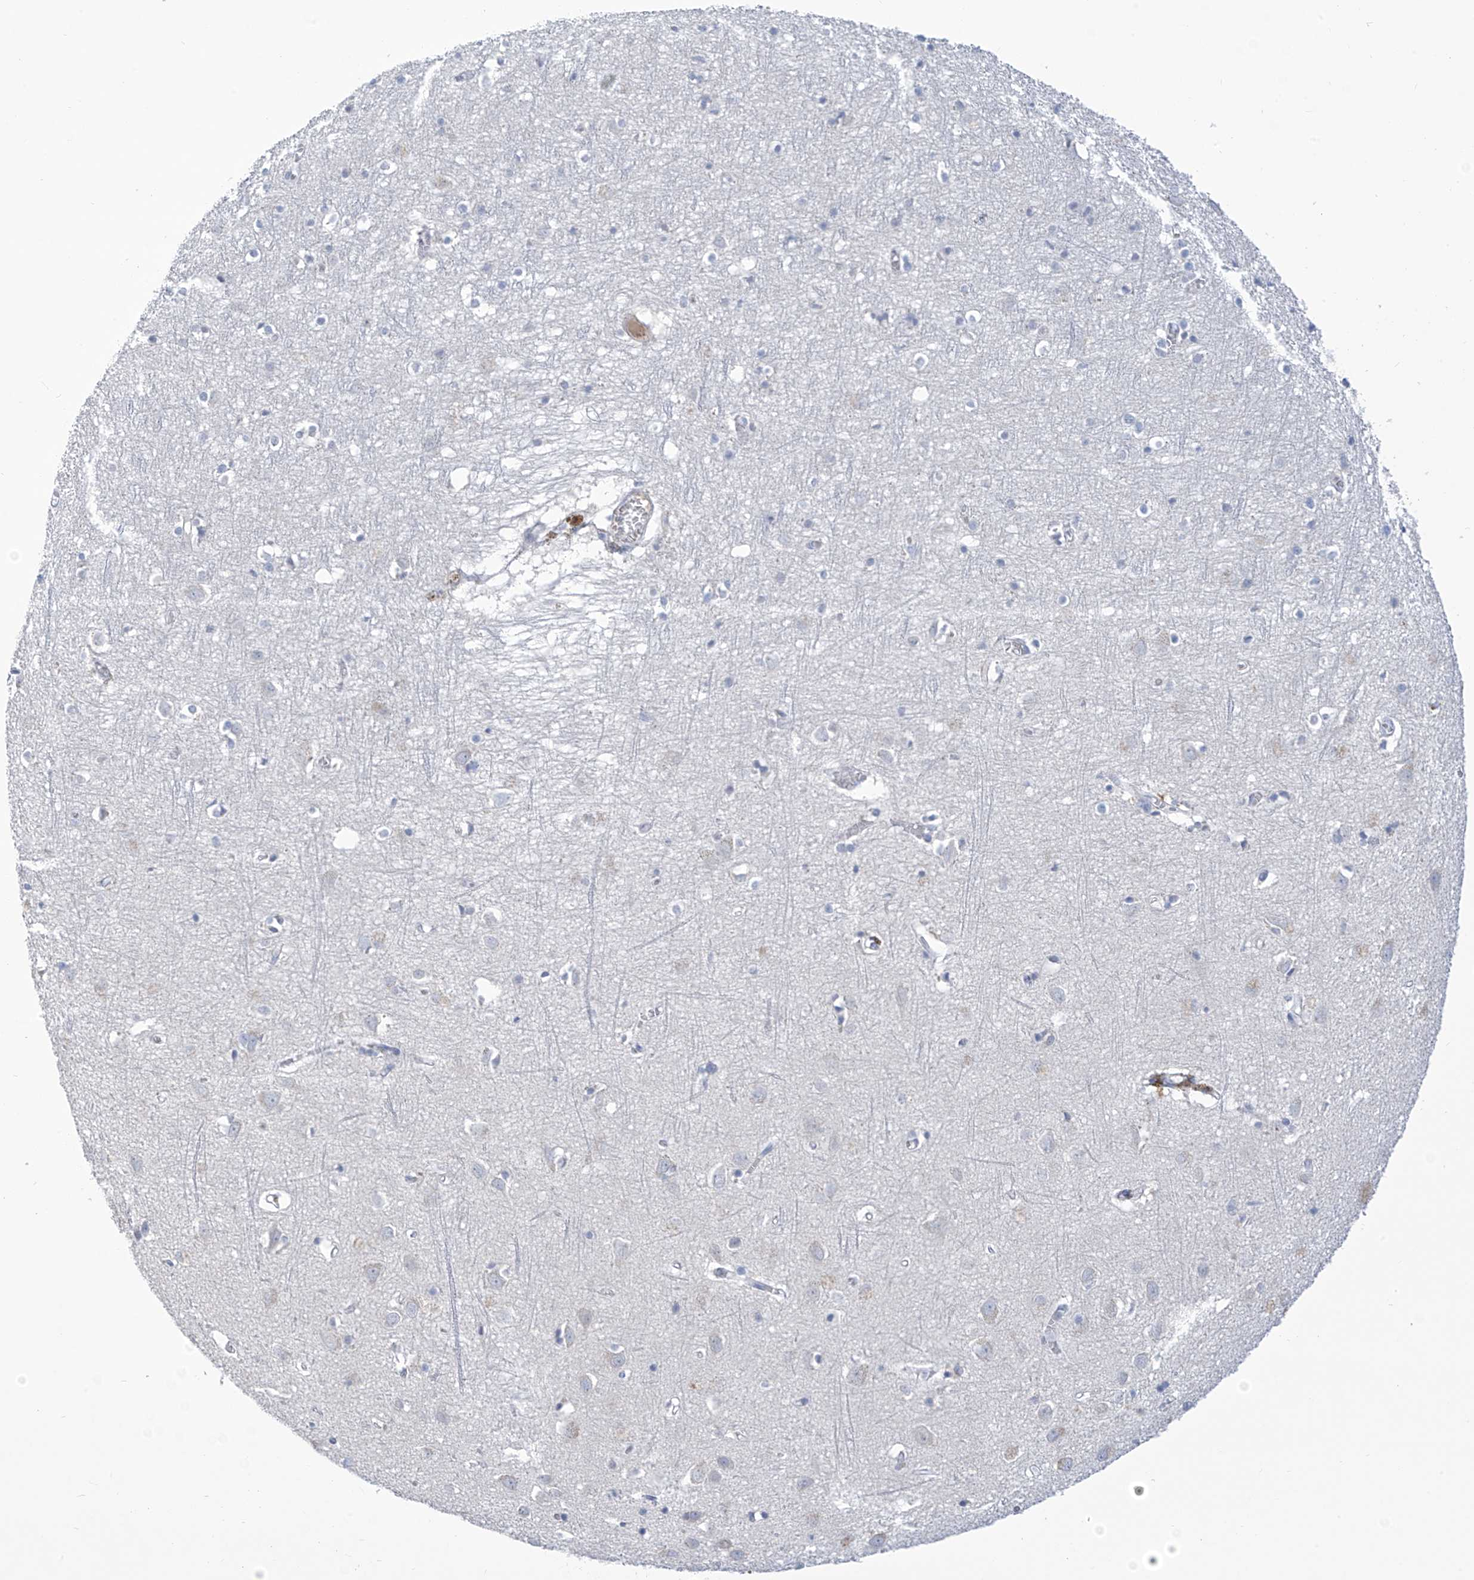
{"staining": {"intensity": "negative", "quantity": "none", "location": "none"}, "tissue": "cerebral cortex", "cell_type": "Endothelial cells", "image_type": "normal", "snomed": [{"axis": "morphology", "description": "Normal tissue, NOS"}, {"axis": "topography", "description": "Cerebral cortex"}], "caption": "Immunohistochemistry photomicrograph of benign human cerebral cortex stained for a protein (brown), which exhibits no positivity in endothelial cells. Brightfield microscopy of immunohistochemistry stained with DAB (3,3'-diaminobenzidine) (brown) and hematoxylin (blue), captured at high magnification.", "gene": "IBA57", "patient": {"sex": "female", "age": 64}}